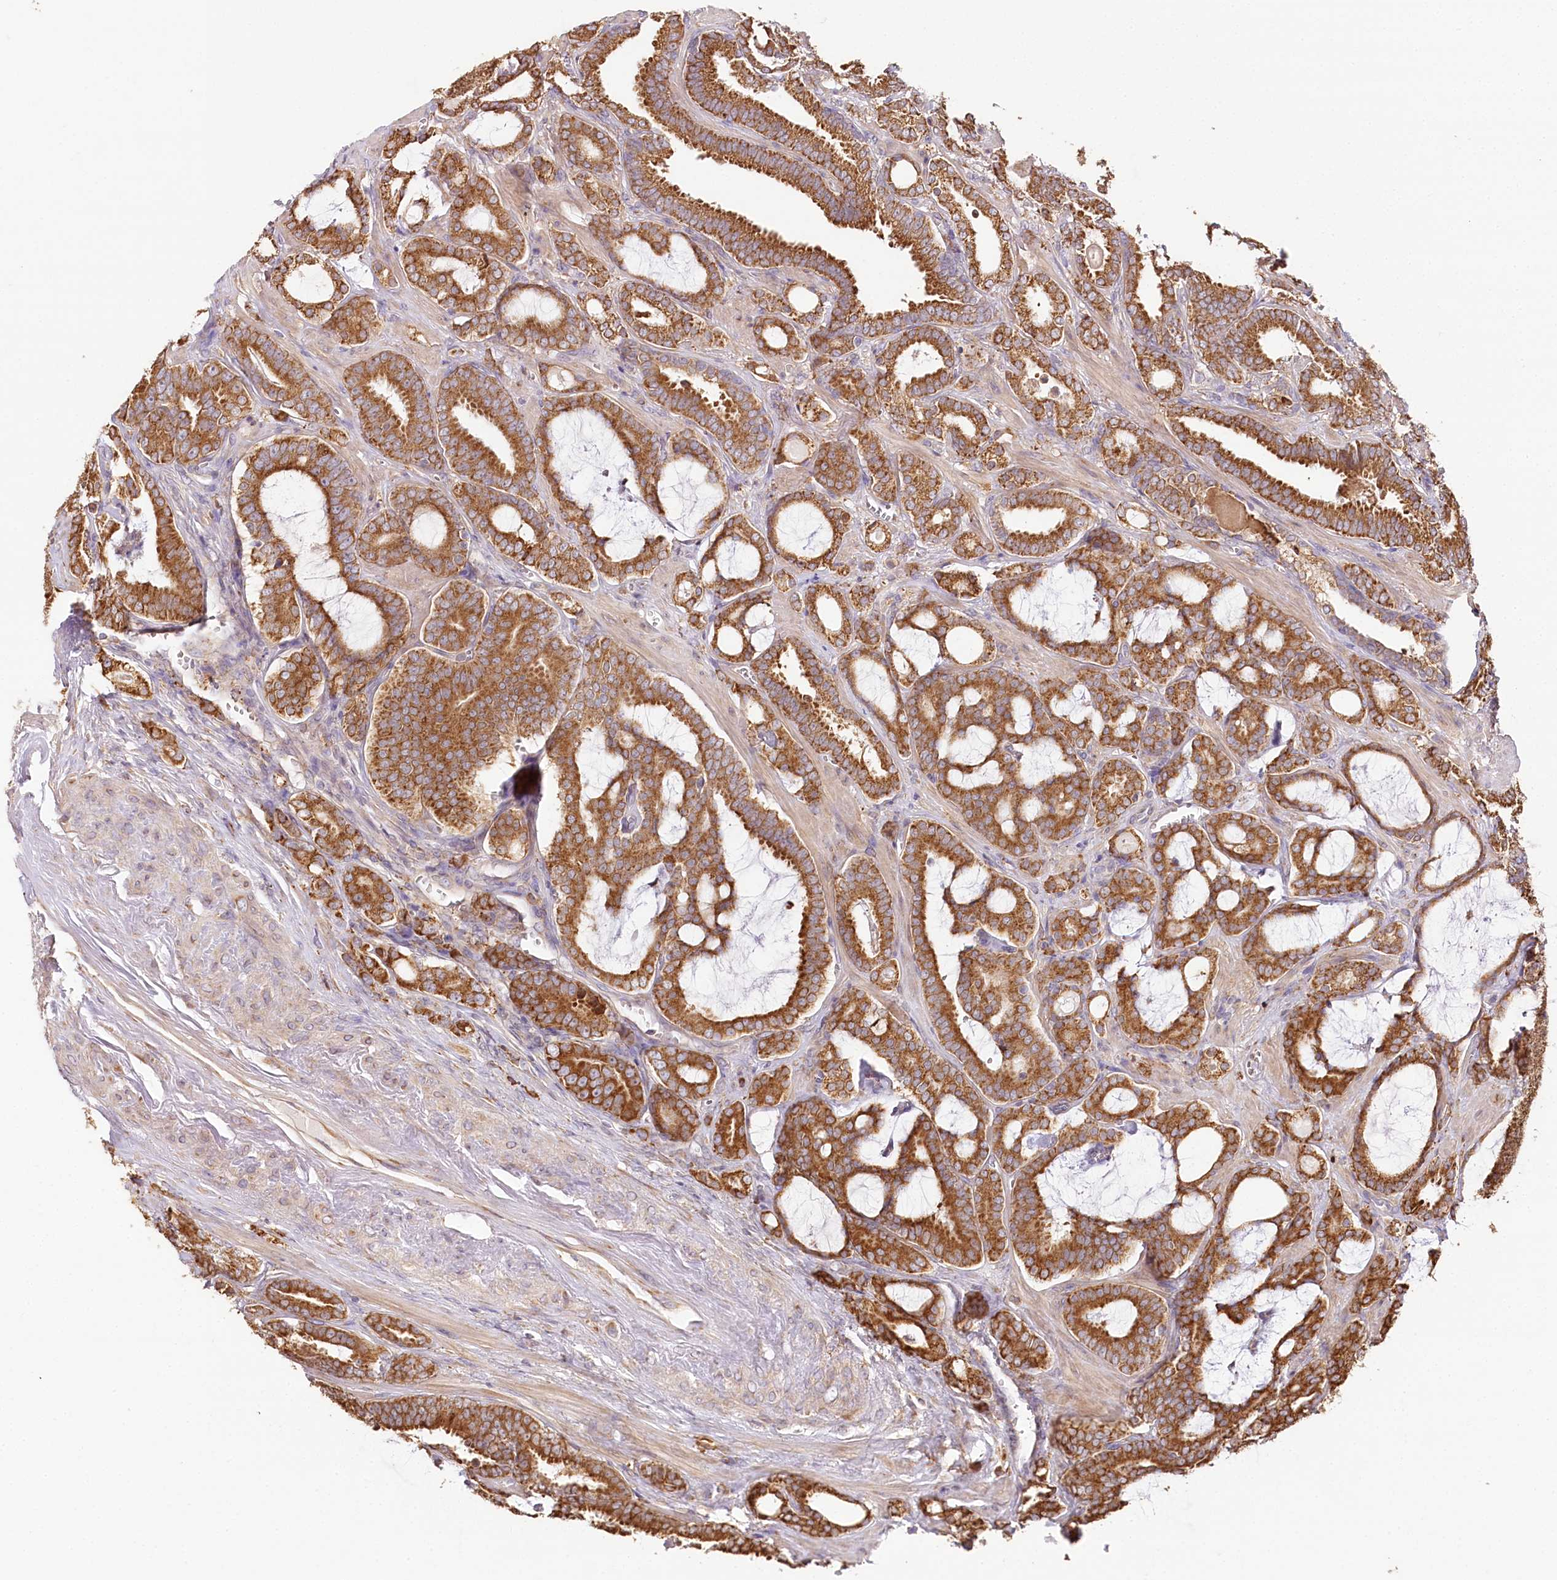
{"staining": {"intensity": "strong", "quantity": ">75%", "location": "cytoplasmic/membranous"}, "tissue": "prostate cancer", "cell_type": "Tumor cells", "image_type": "cancer", "snomed": [{"axis": "morphology", "description": "Adenocarcinoma, High grade"}, {"axis": "topography", "description": "Prostate and seminal vesicle, NOS"}], "caption": "Immunohistochemistry micrograph of prostate cancer stained for a protein (brown), which demonstrates high levels of strong cytoplasmic/membranous staining in approximately >75% of tumor cells.", "gene": "VEGFA", "patient": {"sex": "male", "age": 67}}